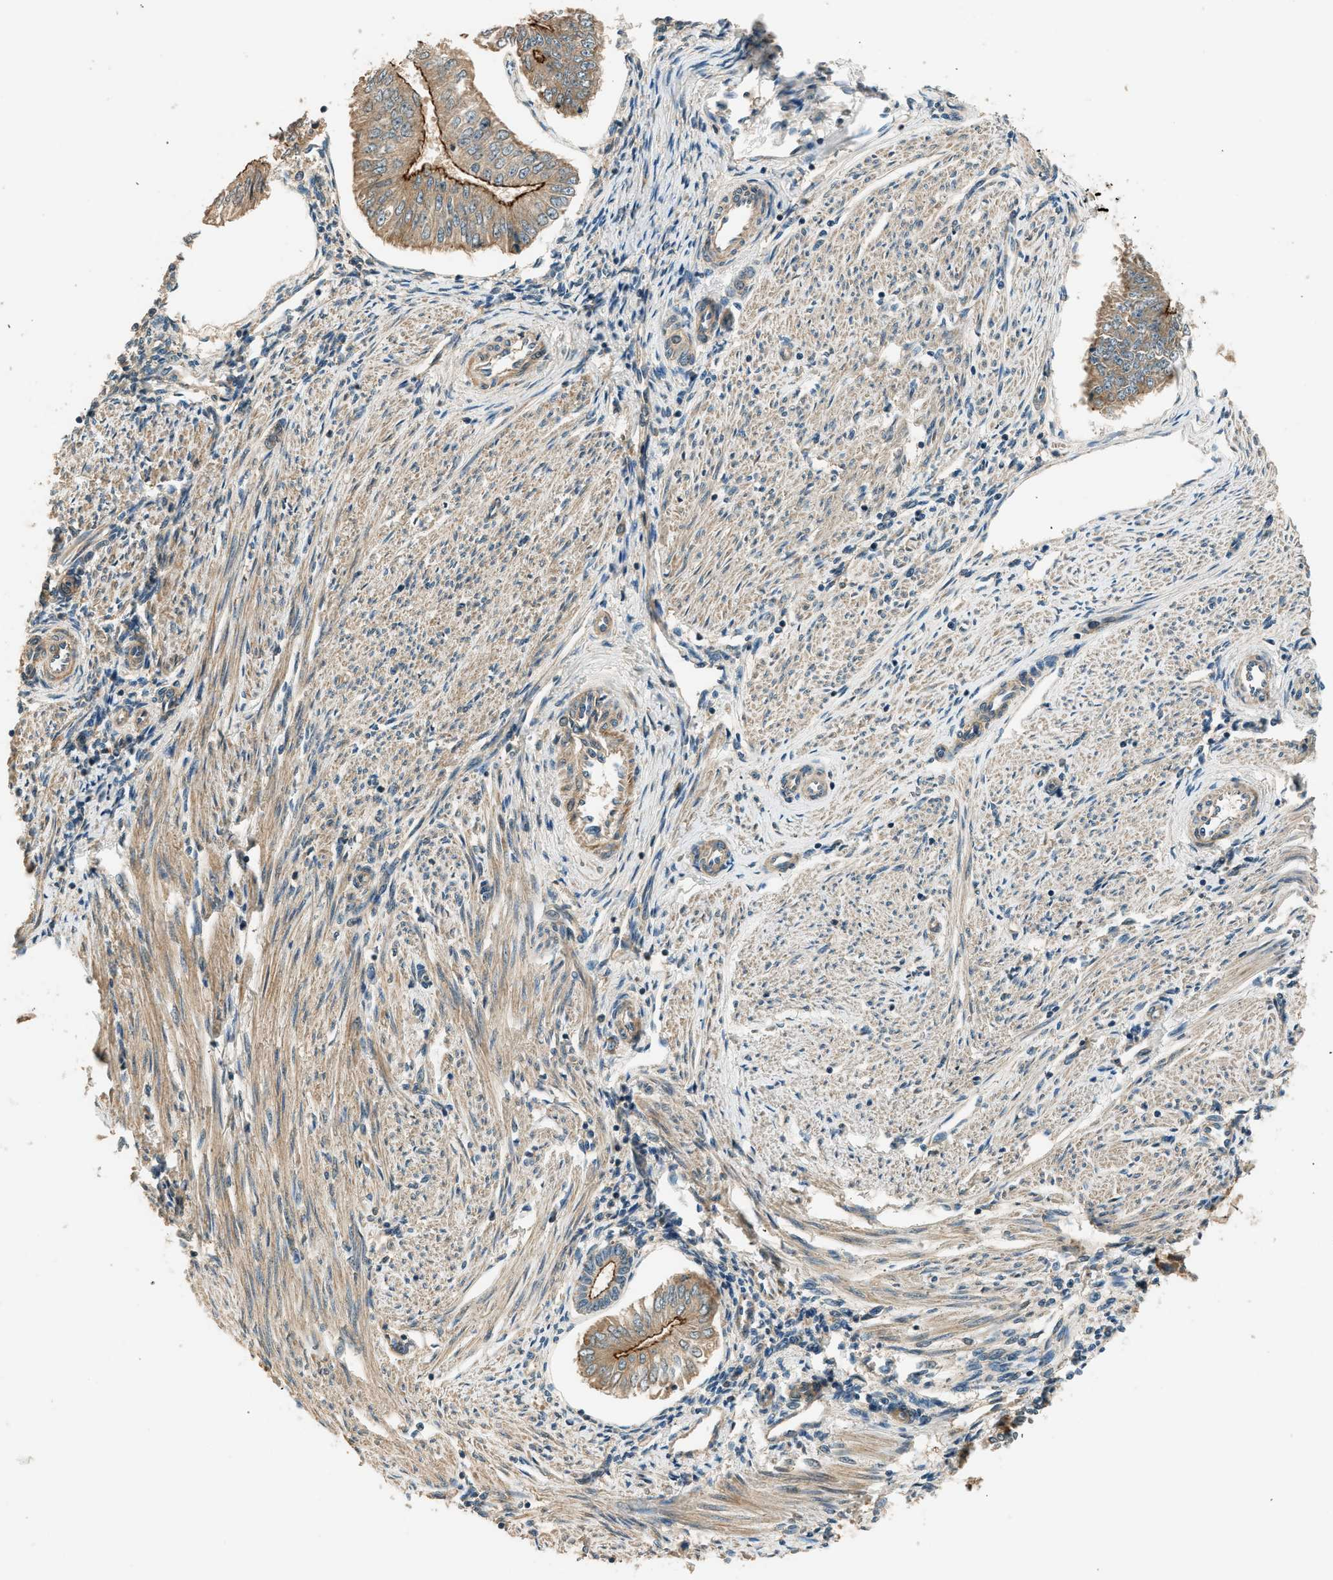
{"staining": {"intensity": "moderate", "quantity": ">75%", "location": "cytoplasmic/membranous"}, "tissue": "endometrial cancer", "cell_type": "Tumor cells", "image_type": "cancer", "snomed": [{"axis": "morphology", "description": "Adenocarcinoma, NOS"}, {"axis": "topography", "description": "Endometrium"}], "caption": "Human endometrial adenocarcinoma stained with a brown dye exhibits moderate cytoplasmic/membranous positive staining in about >75% of tumor cells.", "gene": "ARHGEF11", "patient": {"sex": "female", "age": 53}}